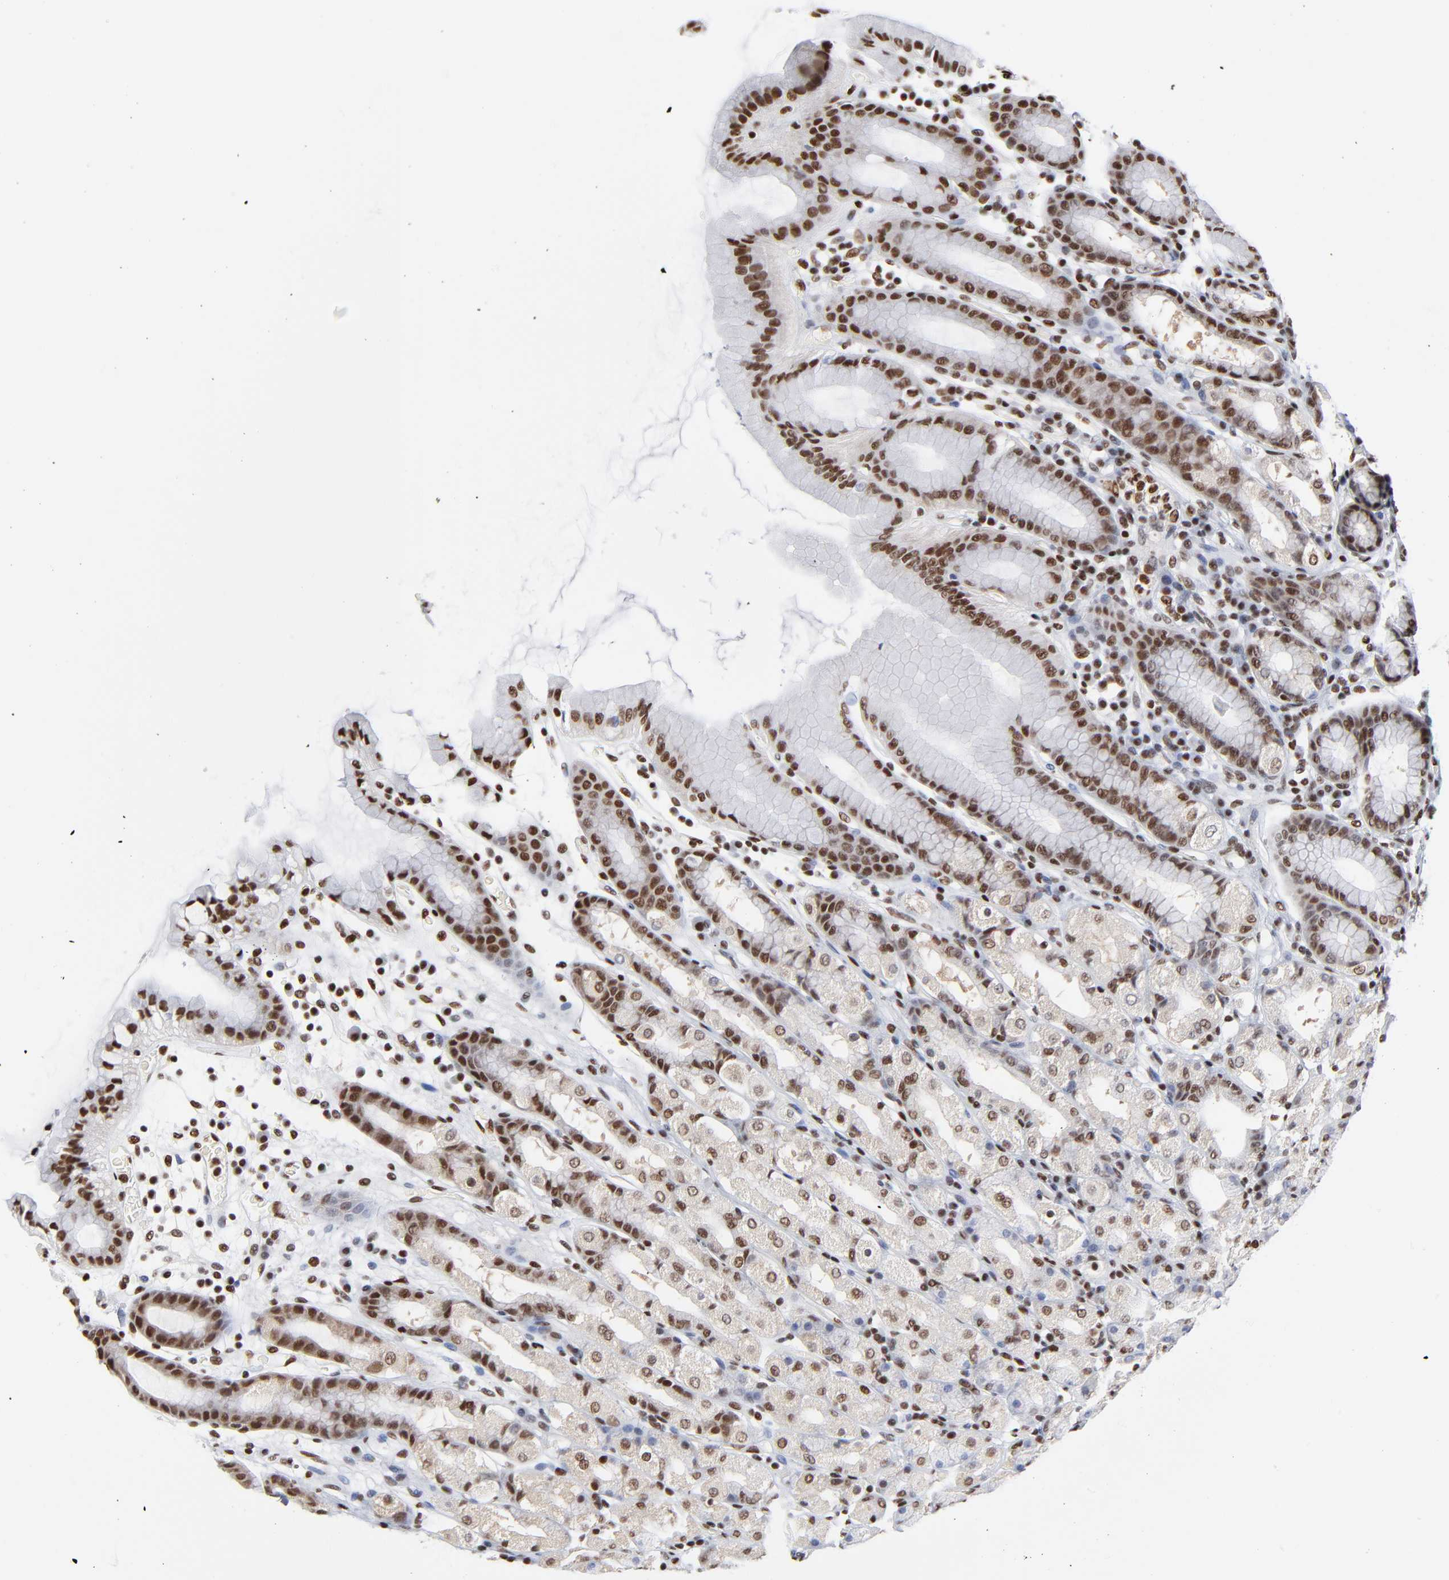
{"staining": {"intensity": "moderate", "quantity": "25%-75%", "location": "nuclear"}, "tissue": "stomach", "cell_type": "Glandular cells", "image_type": "normal", "snomed": [{"axis": "morphology", "description": "Normal tissue, NOS"}, {"axis": "topography", "description": "Stomach, upper"}], "caption": "Immunohistochemical staining of unremarkable human stomach reveals medium levels of moderate nuclear positivity in about 25%-75% of glandular cells.", "gene": "CREB1", "patient": {"sex": "male", "age": 68}}